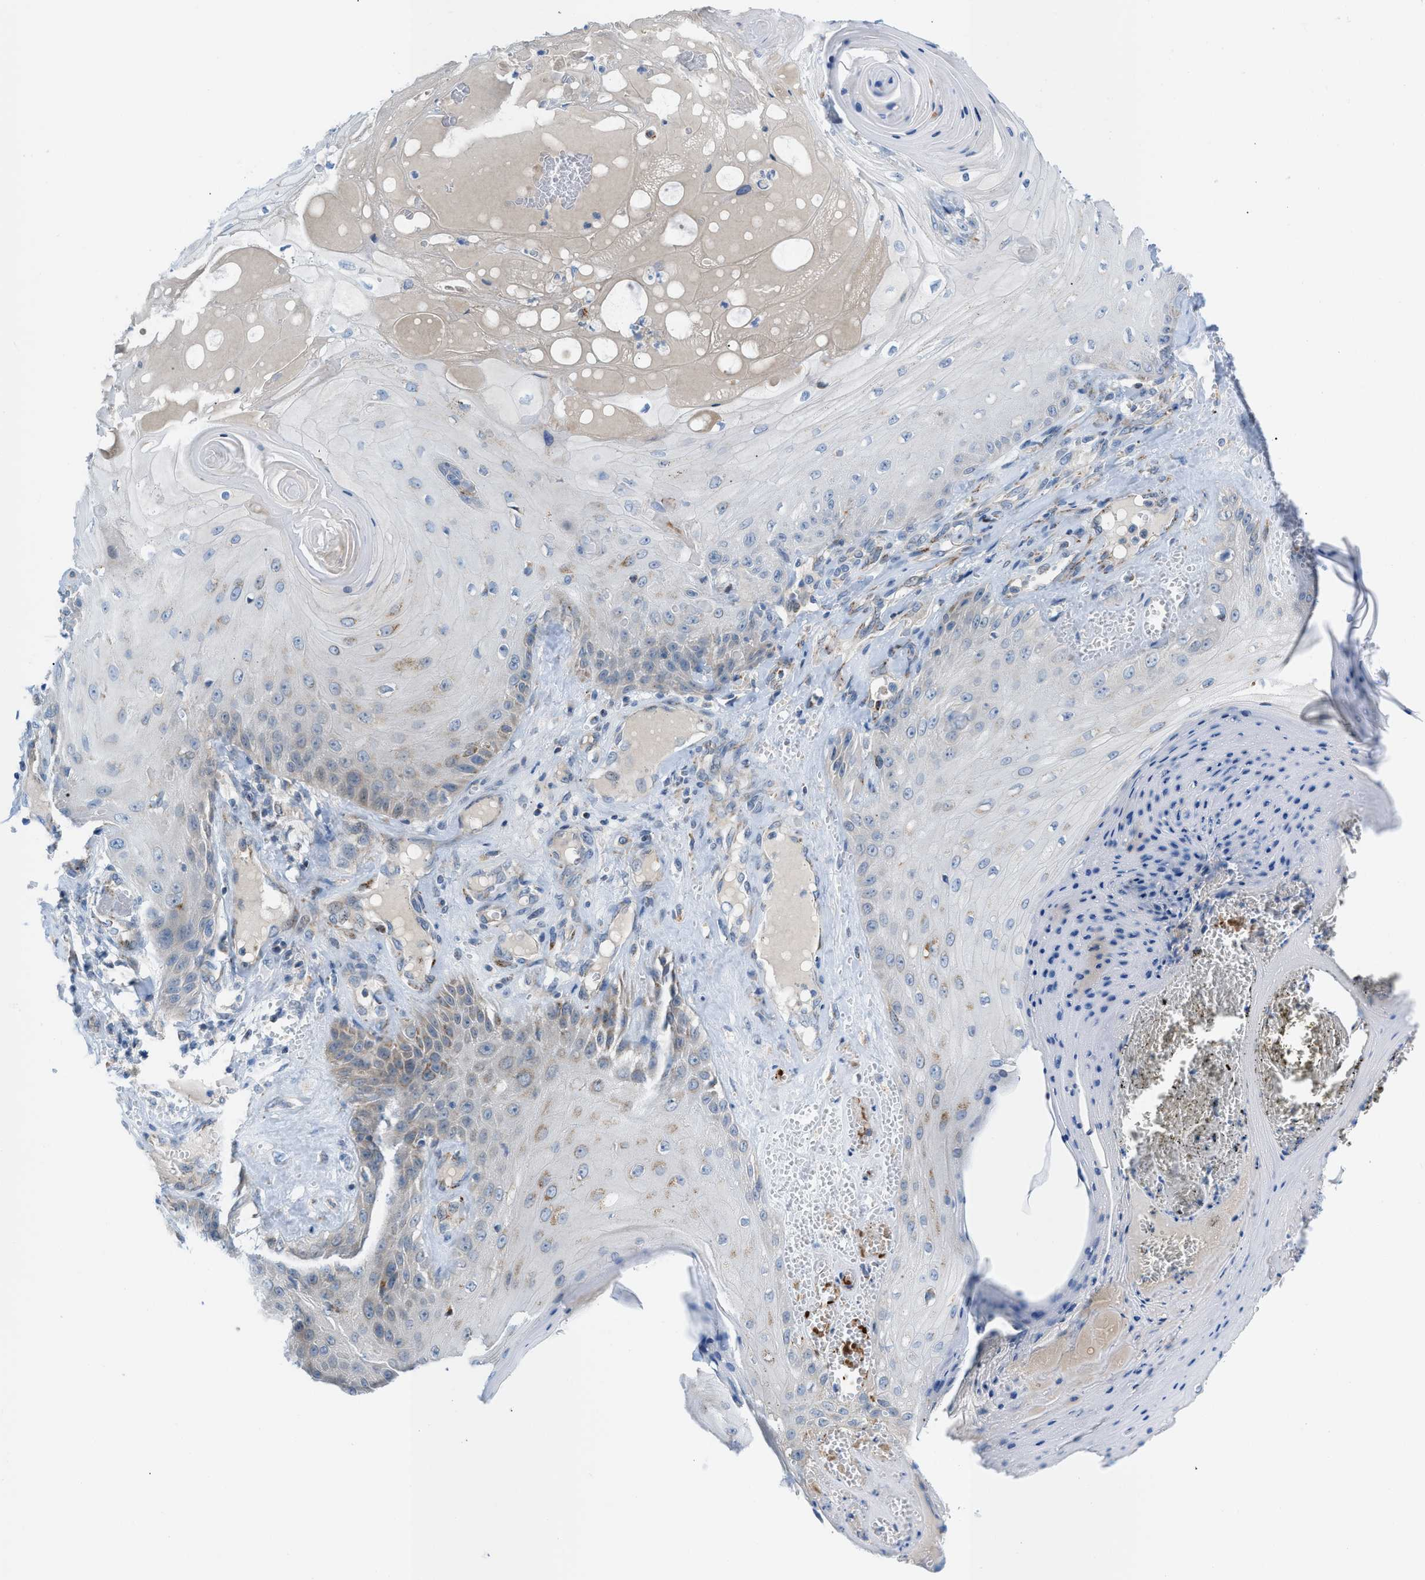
{"staining": {"intensity": "weak", "quantity": "<25%", "location": "cytoplasmic/membranous"}, "tissue": "skin cancer", "cell_type": "Tumor cells", "image_type": "cancer", "snomed": [{"axis": "morphology", "description": "Squamous cell carcinoma, NOS"}, {"axis": "topography", "description": "Skin"}], "caption": "The micrograph exhibits no staining of tumor cells in skin cancer.", "gene": "RBBP9", "patient": {"sex": "male", "age": 74}}